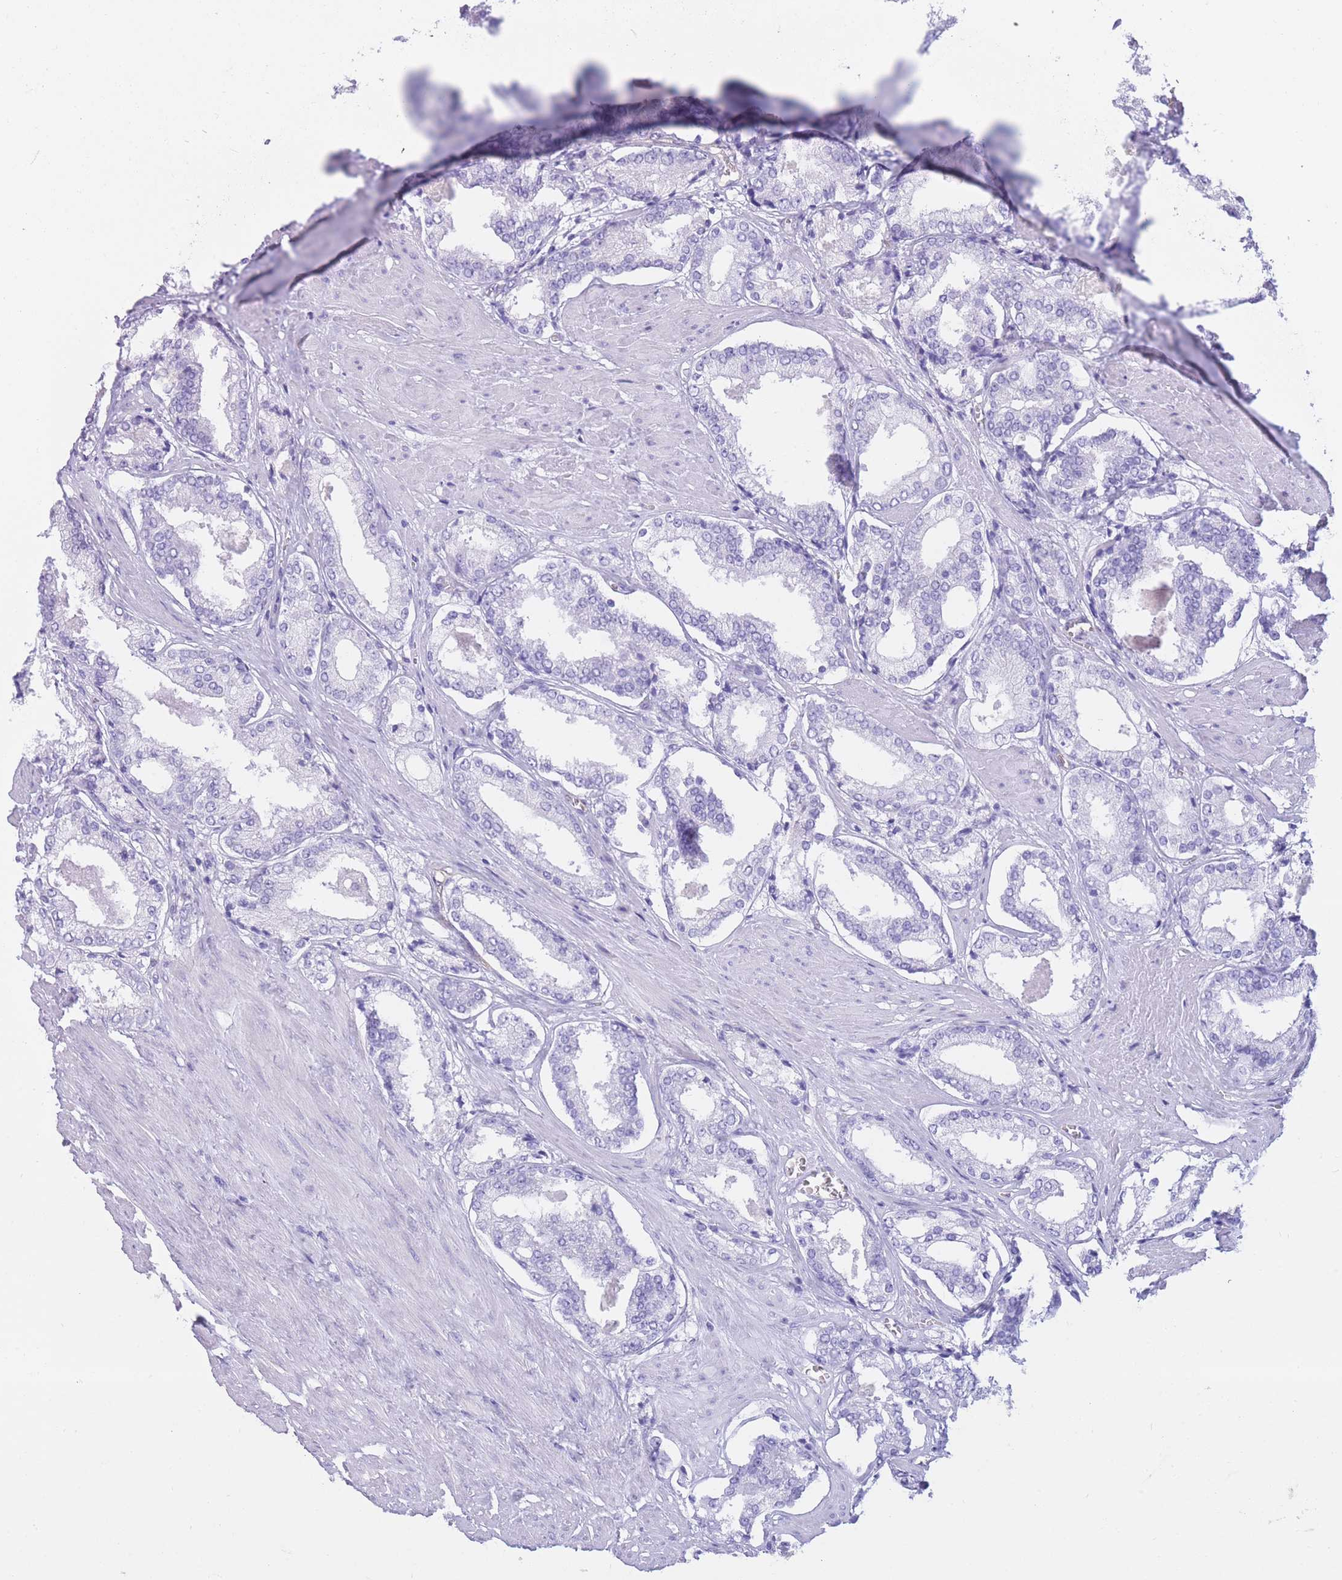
{"staining": {"intensity": "negative", "quantity": "none", "location": "none"}, "tissue": "prostate cancer", "cell_type": "Tumor cells", "image_type": "cancer", "snomed": [{"axis": "morphology", "description": "Adenocarcinoma, Low grade"}, {"axis": "topography", "description": "Prostate"}], "caption": "The photomicrograph demonstrates no staining of tumor cells in prostate low-grade adenocarcinoma. (DAB immunohistochemistry visualized using brightfield microscopy, high magnification).", "gene": "SULT1A1", "patient": {"sex": "male", "age": 54}}